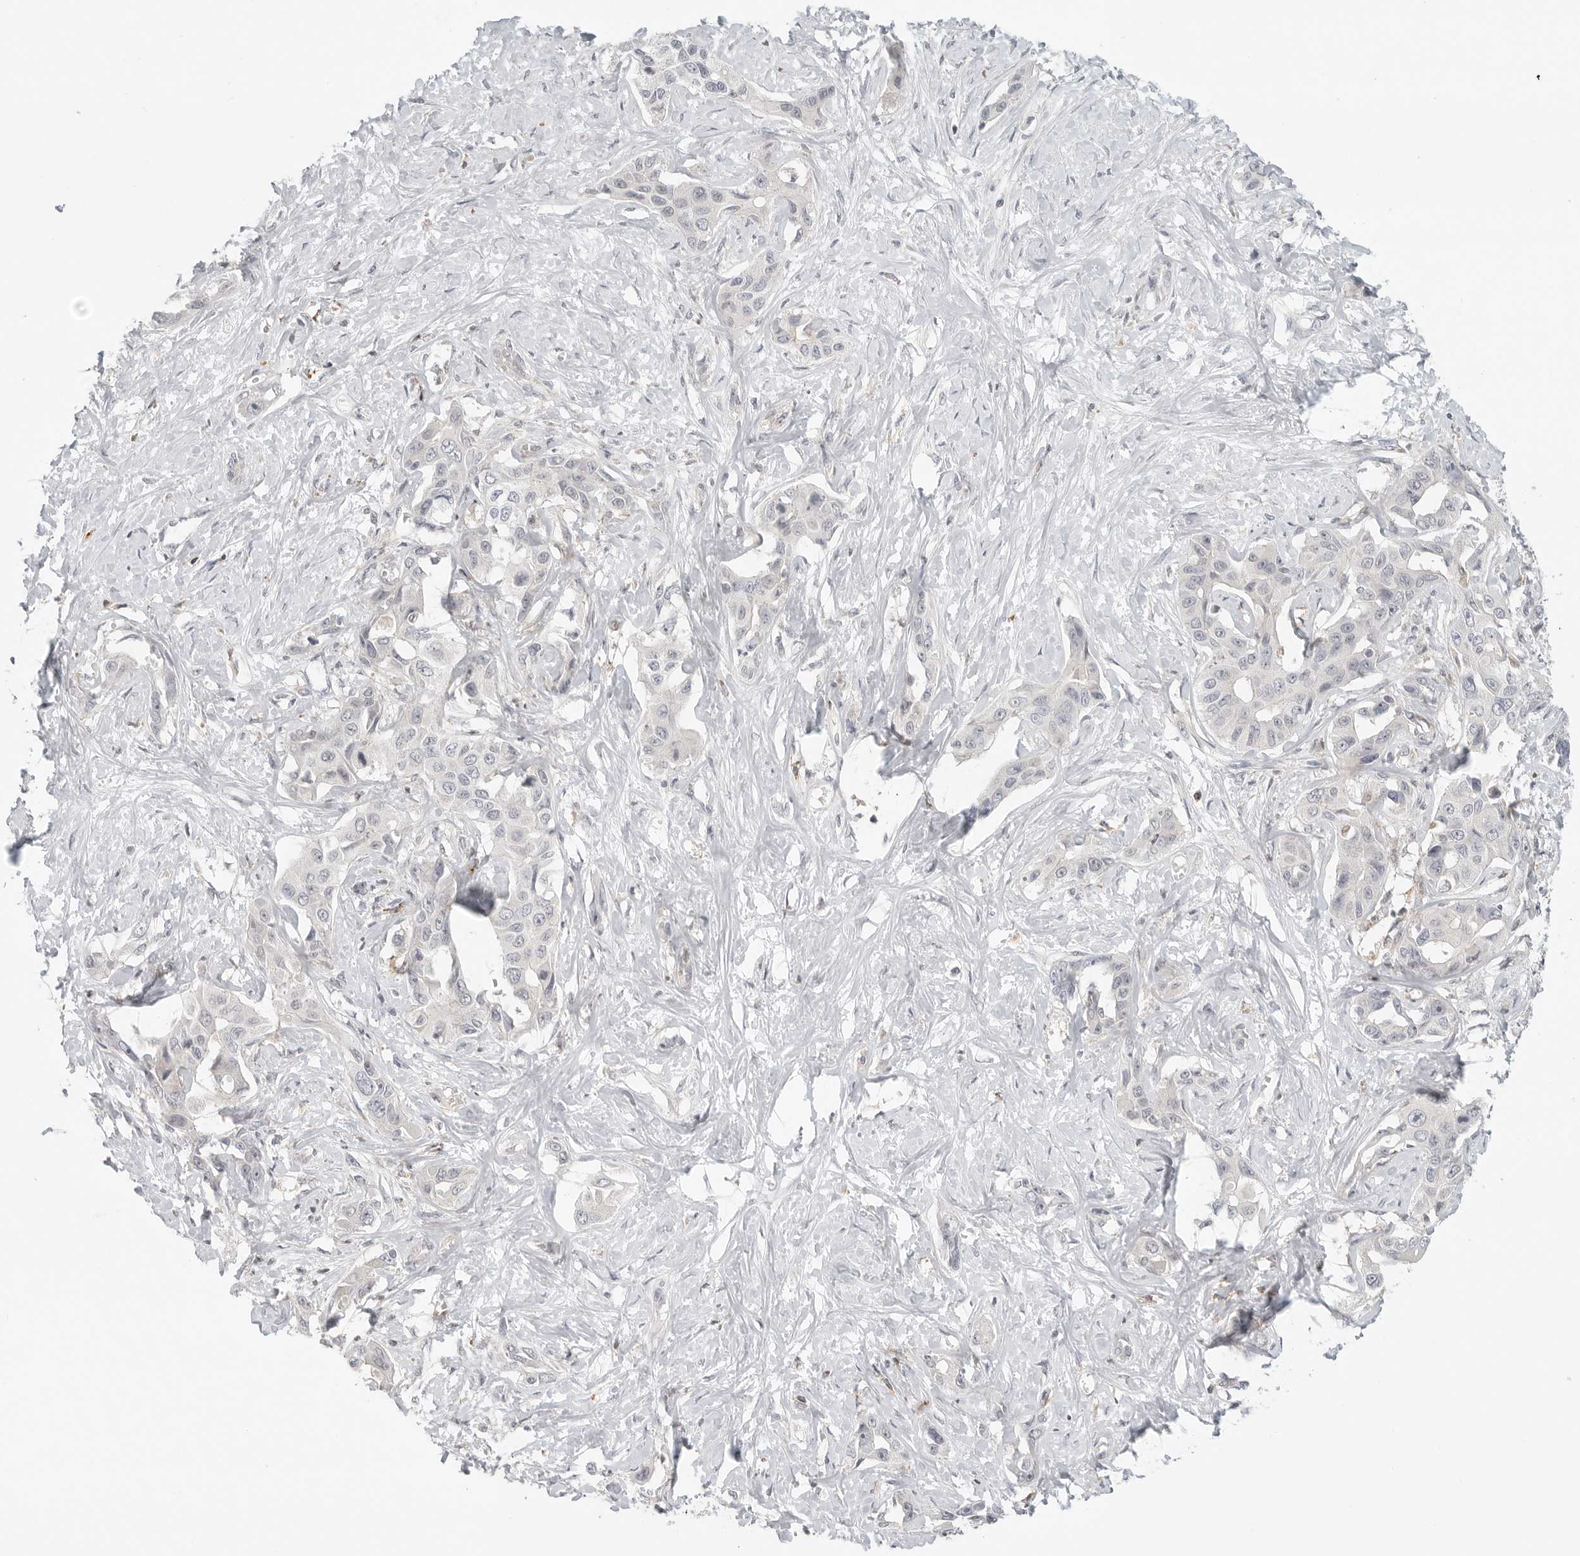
{"staining": {"intensity": "negative", "quantity": "none", "location": "none"}, "tissue": "liver cancer", "cell_type": "Tumor cells", "image_type": "cancer", "snomed": [{"axis": "morphology", "description": "Cholangiocarcinoma"}, {"axis": "topography", "description": "Liver"}], "caption": "Liver cancer stained for a protein using immunohistochemistry demonstrates no positivity tumor cells.", "gene": "SH3KBP1", "patient": {"sex": "male", "age": 59}}